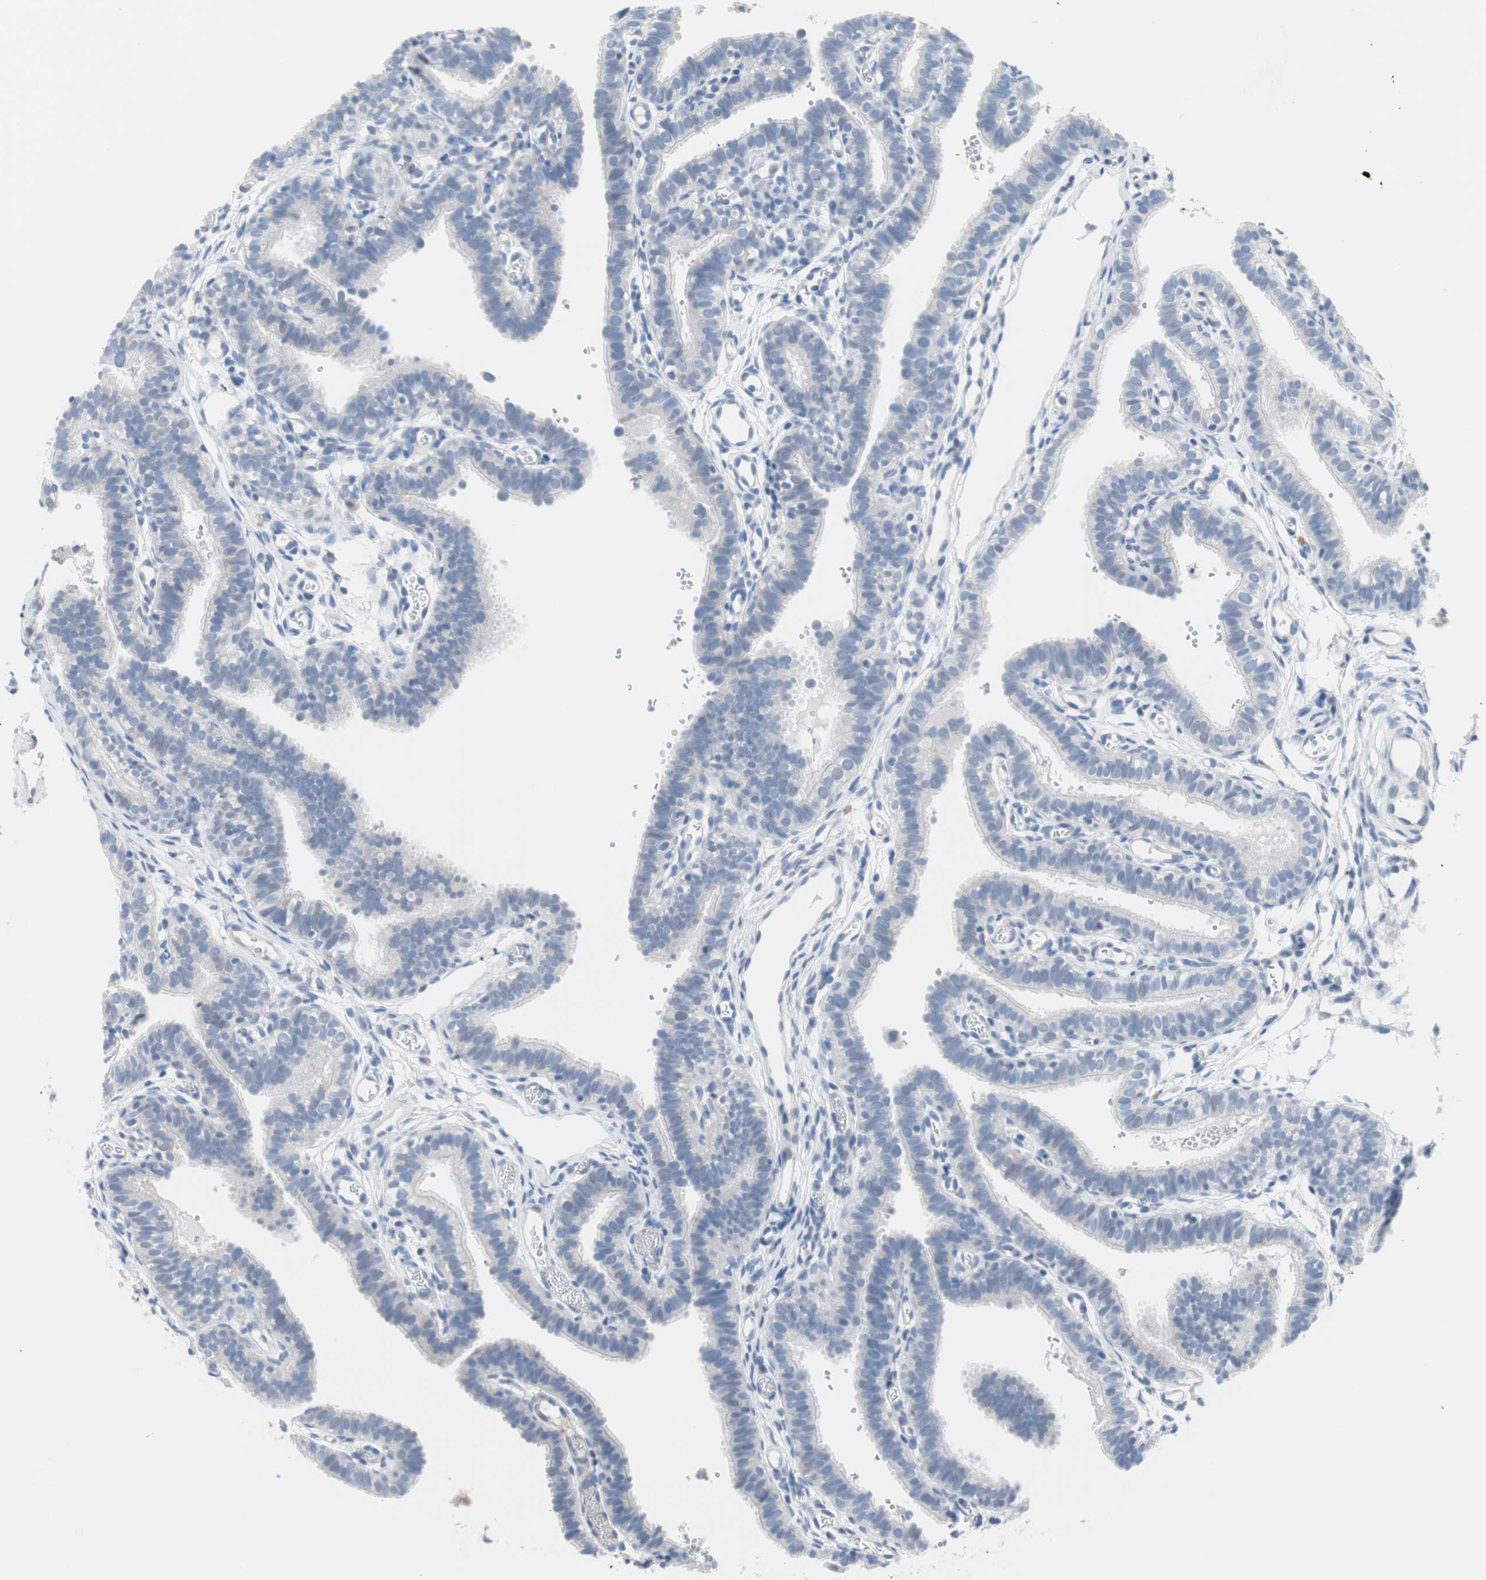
{"staining": {"intensity": "negative", "quantity": "none", "location": "none"}, "tissue": "fallopian tube", "cell_type": "Glandular cells", "image_type": "normal", "snomed": [{"axis": "morphology", "description": "Normal tissue, NOS"}, {"axis": "topography", "description": "Fallopian tube"}, {"axis": "topography", "description": "Placenta"}], "caption": "Protein analysis of unremarkable fallopian tube reveals no significant staining in glandular cells. (IHC, brightfield microscopy, high magnification).", "gene": "ULBP1", "patient": {"sex": "female", "age": 34}}